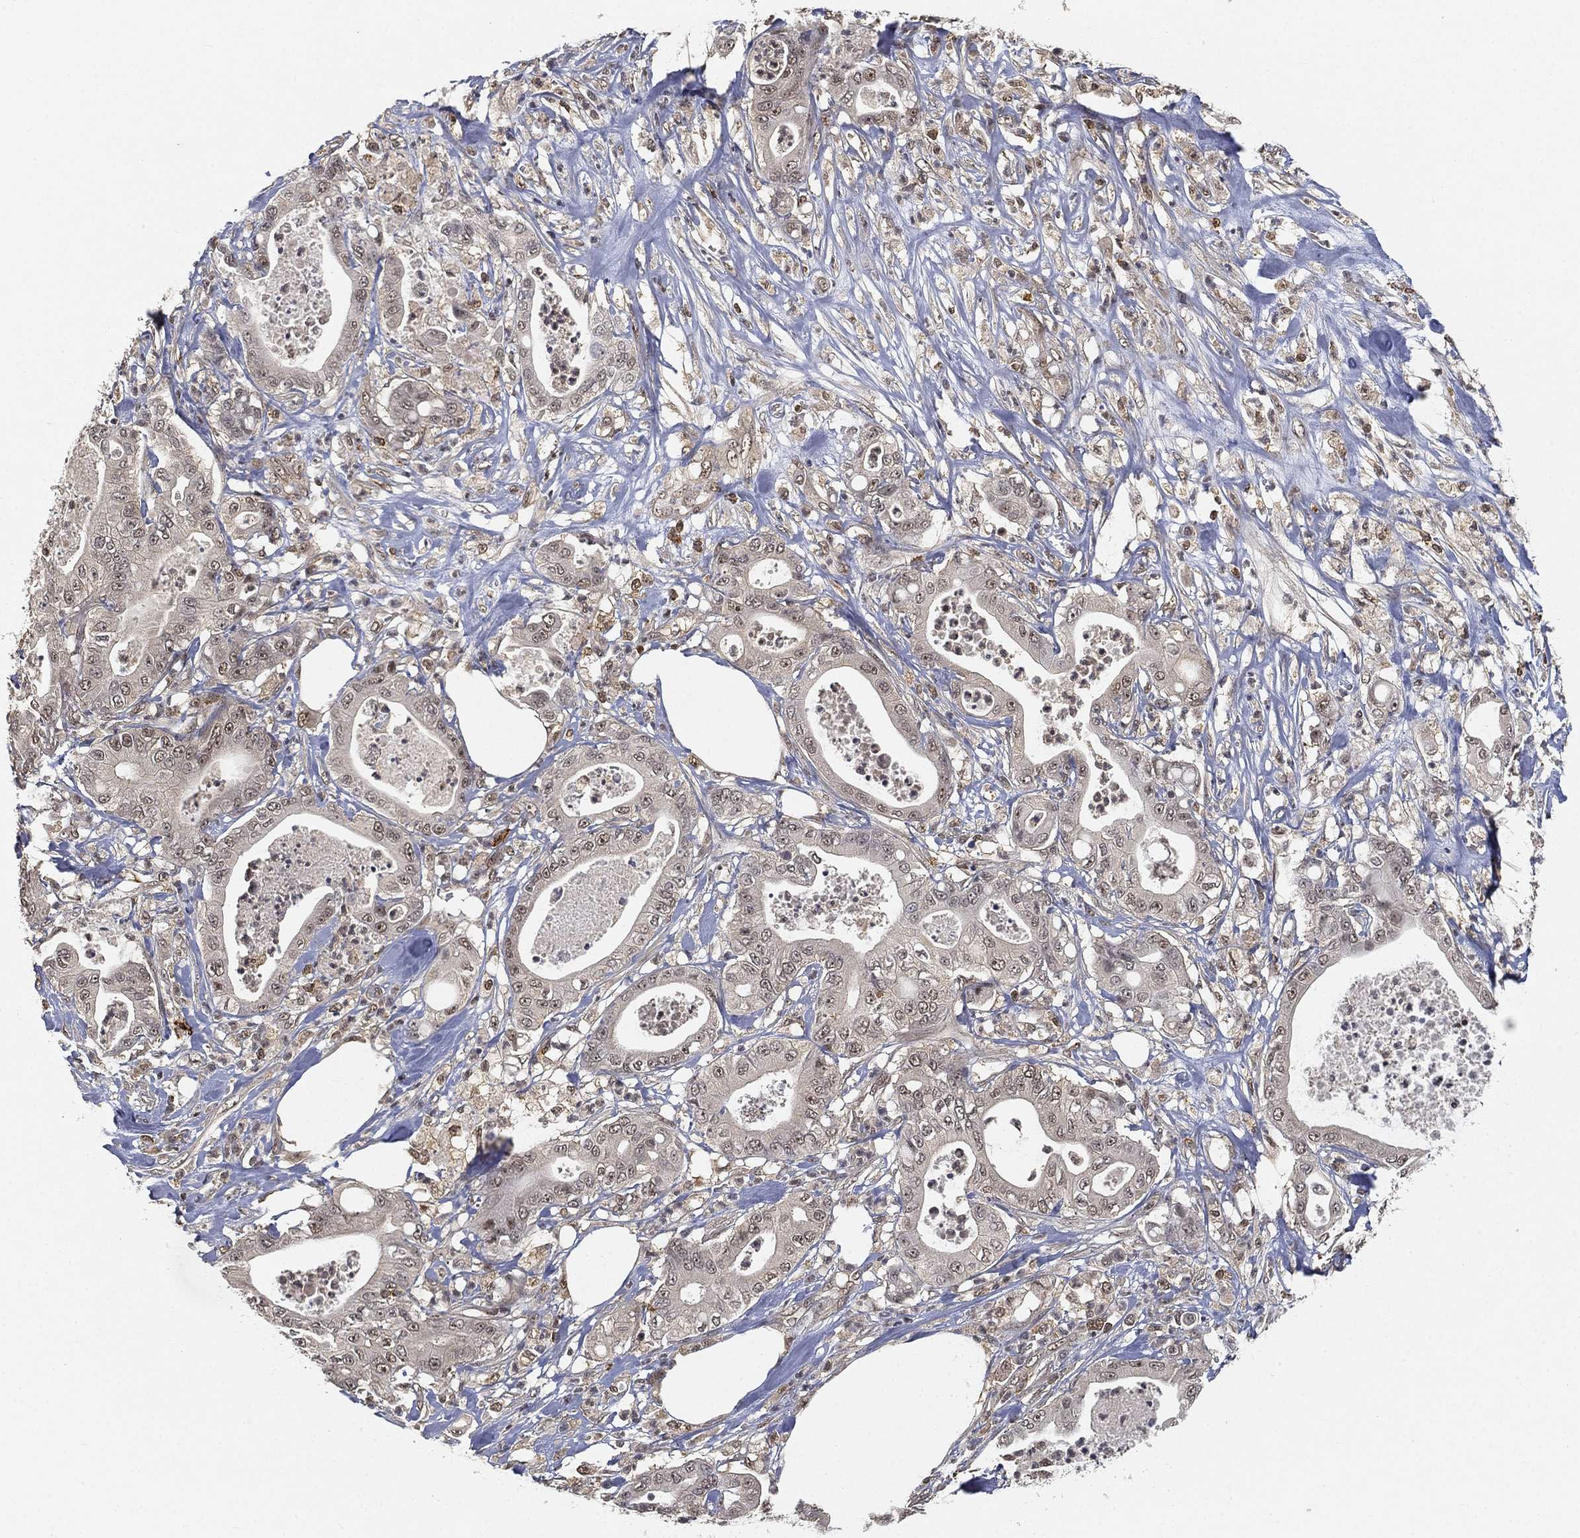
{"staining": {"intensity": "negative", "quantity": "none", "location": "none"}, "tissue": "pancreatic cancer", "cell_type": "Tumor cells", "image_type": "cancer", "snomed": [{"axis": "morphology", "description": "Adenocarcinoma, NOS"}, {"axis": "topography", "description": "Pancreas"}], "caption": "Human pancreatic adenocarcinoma stained for a protein using IHC demonstrates no expression in tumor cells.", "gene": "WDR26", "patient": {"sex": "male", "age": 71}}